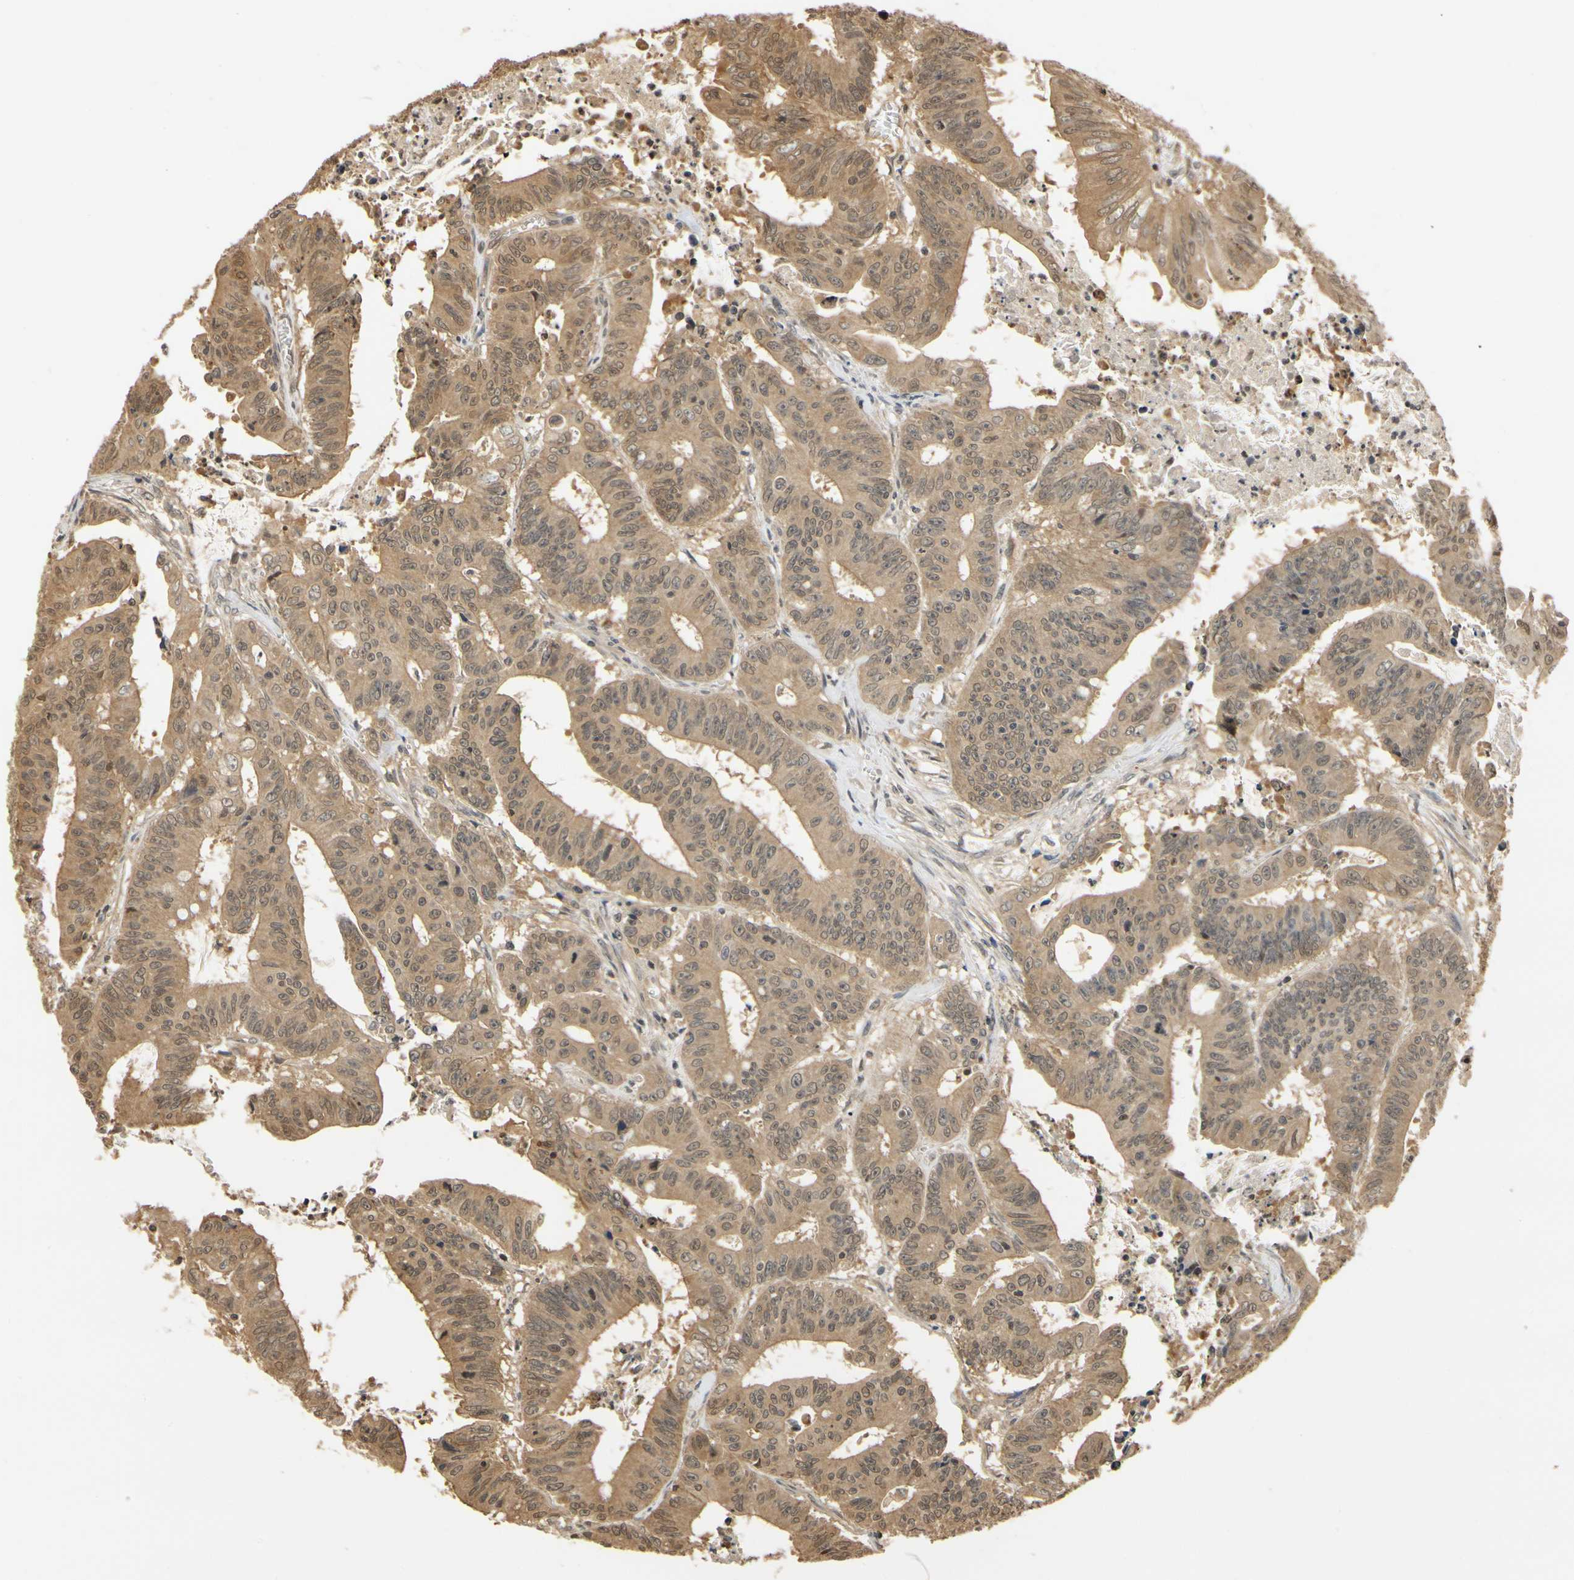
{"staining": {"intensity": "moderate", "quantity": ">75%", "location": "cytoplasmic/membranous"}, "tissue": "colorectal cancer", "cell_type": "Tumor cells", "image_type": "cancer", "snomed": [{"axis": "morphology", "description": "Adenocarcinoma, NOS"}, {"axis": "topography", "description": "Colon"}], "caption": "This micrograph reveals IHC staining of adenocarcinoma (colorectal), with medium moderate cytoplasmic/membranous expression in about >75% of tumor cells.", "gene": "SOD1", "patient": {"sex": "male", "age": 45}}